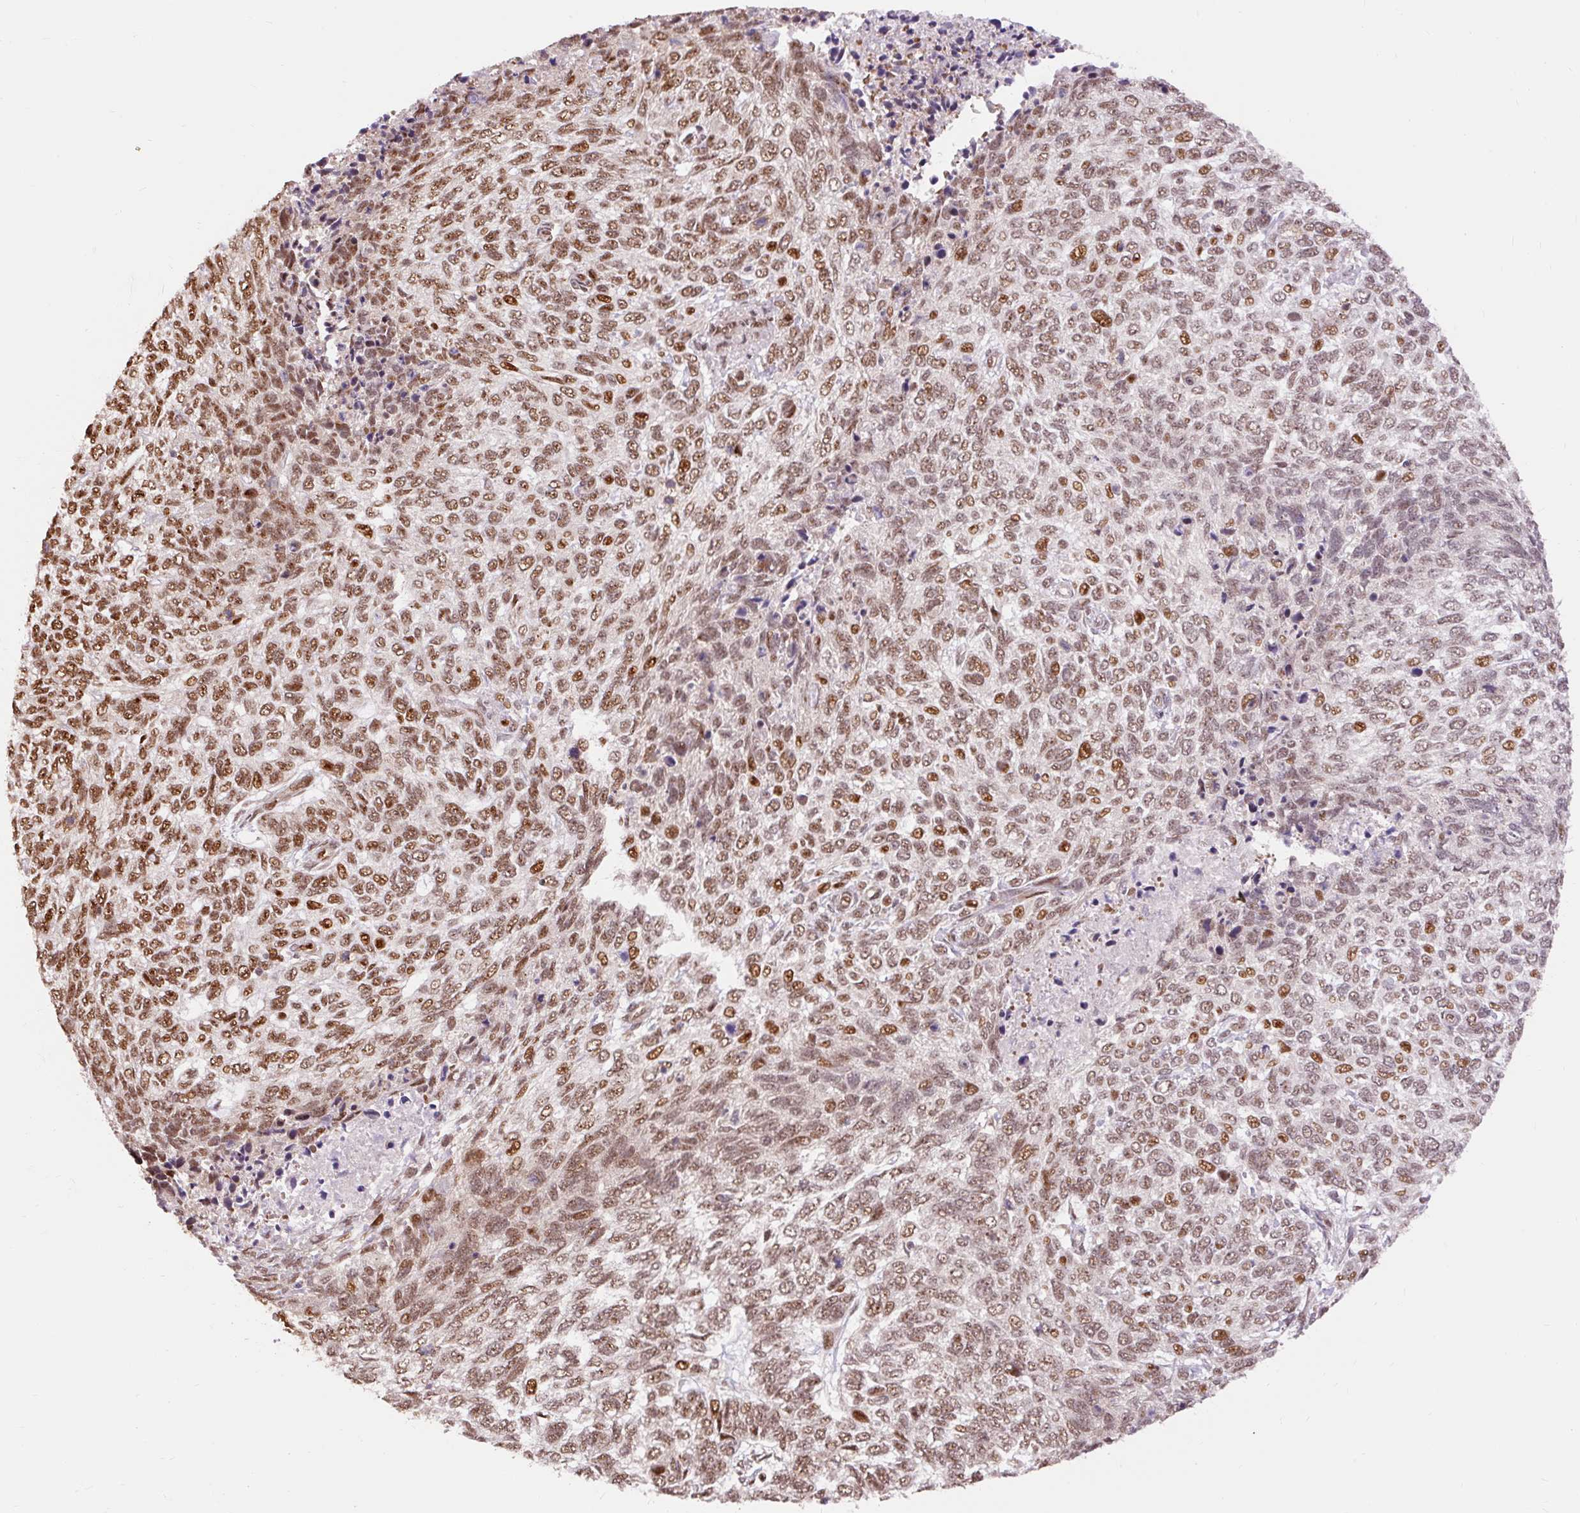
{"staining": {"intensity": "moderate", "quantity": ">75%", "location": "nuclear"}, "tissue": "skin cancer", "cell_type": "Tumor cells", "image_type": "cancer", "snomed": [{"axis": "morphology", "description": "Basal cell carcinoma"}, {"axis": "topography", "description": "Skin"}], "caption": "Protein expression analysis of skin basal cell carcinoma exhibits moderate nuclear positivity in approximately >75% of tumor cells.", "gene": "MECOM", "patient": {"sex": "female", "age": 65}}